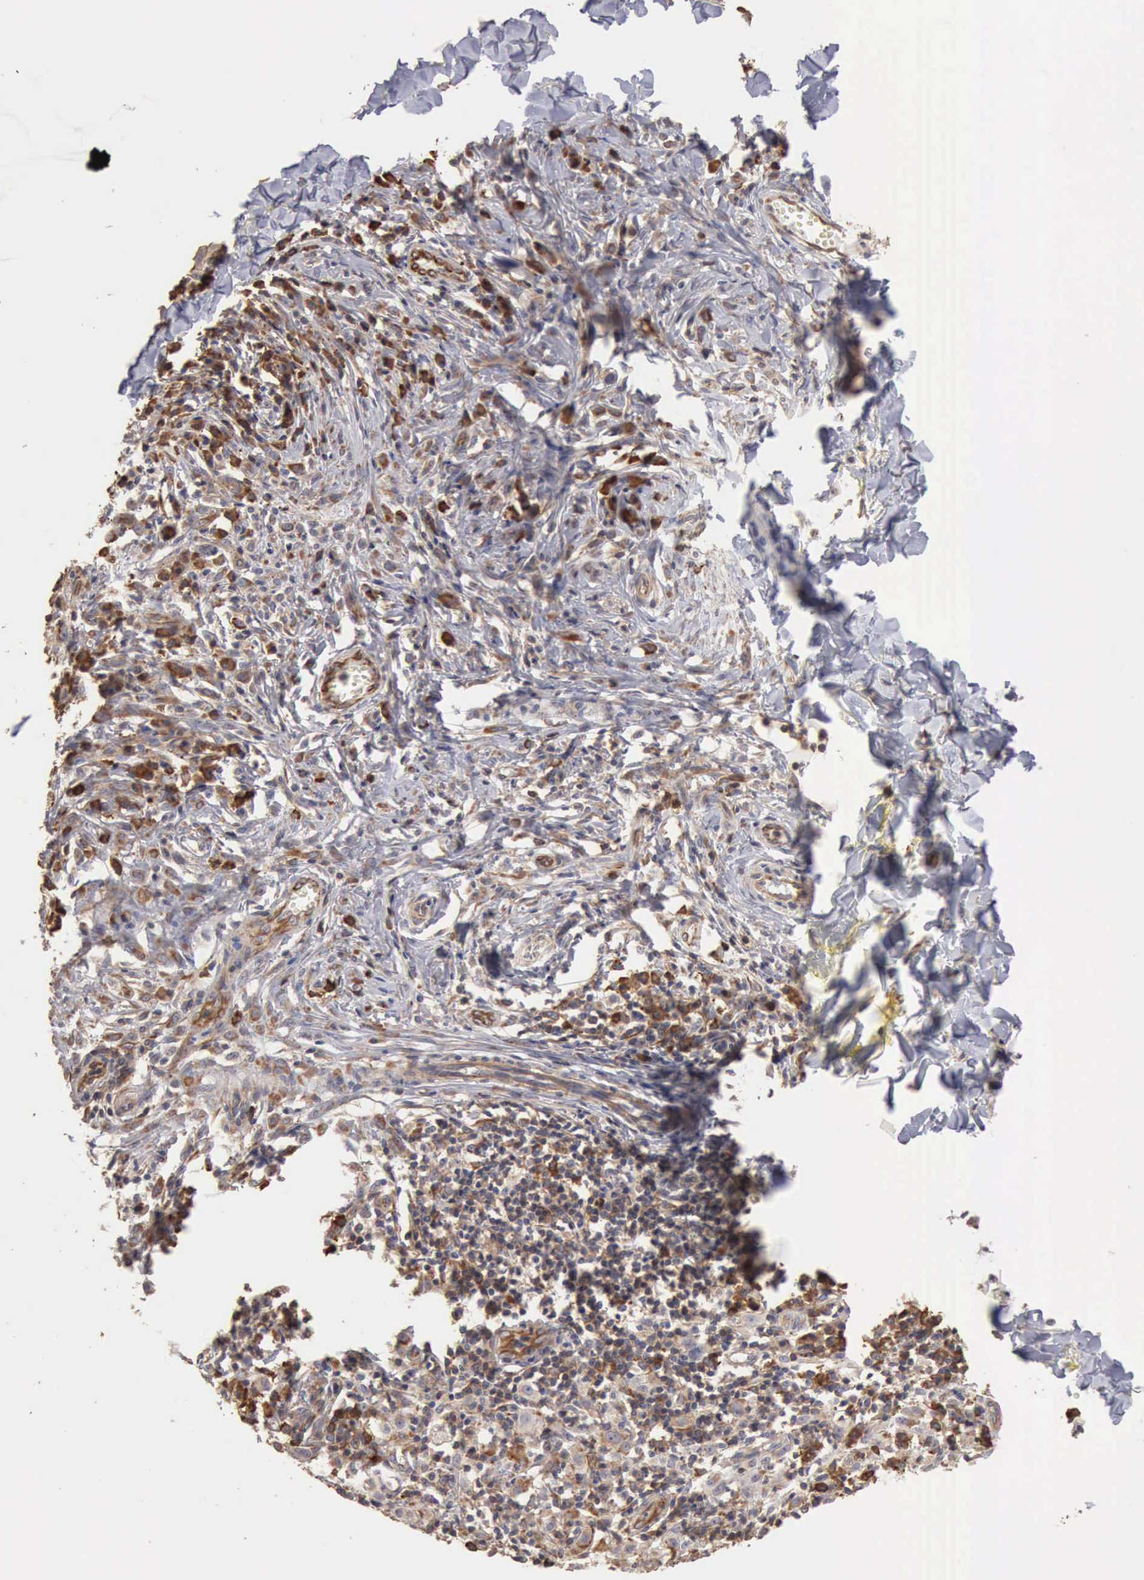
{"staining": {"intensity": "moderate", "quantity": "25%-75%", "location": "cytoplasmic/membranous"}, "tissue": "melanoma", "cell_type": "Tumor cells", "image_type": "cancer", "snomed": [{"axis": "morphology", "description": "Malignant melanoma, NOS"}, {"axis": "topography", "description": "Skin"}], "caption": "A photomicrograph showing moderate cytoplasmic/membranous expression in approximately 25%-75% of tumor cells in malignant melanoma, as visualized by brown immunohistochemical staining.", "gene": "GPR101", "patient": {"sex": "female", "age": 52}}